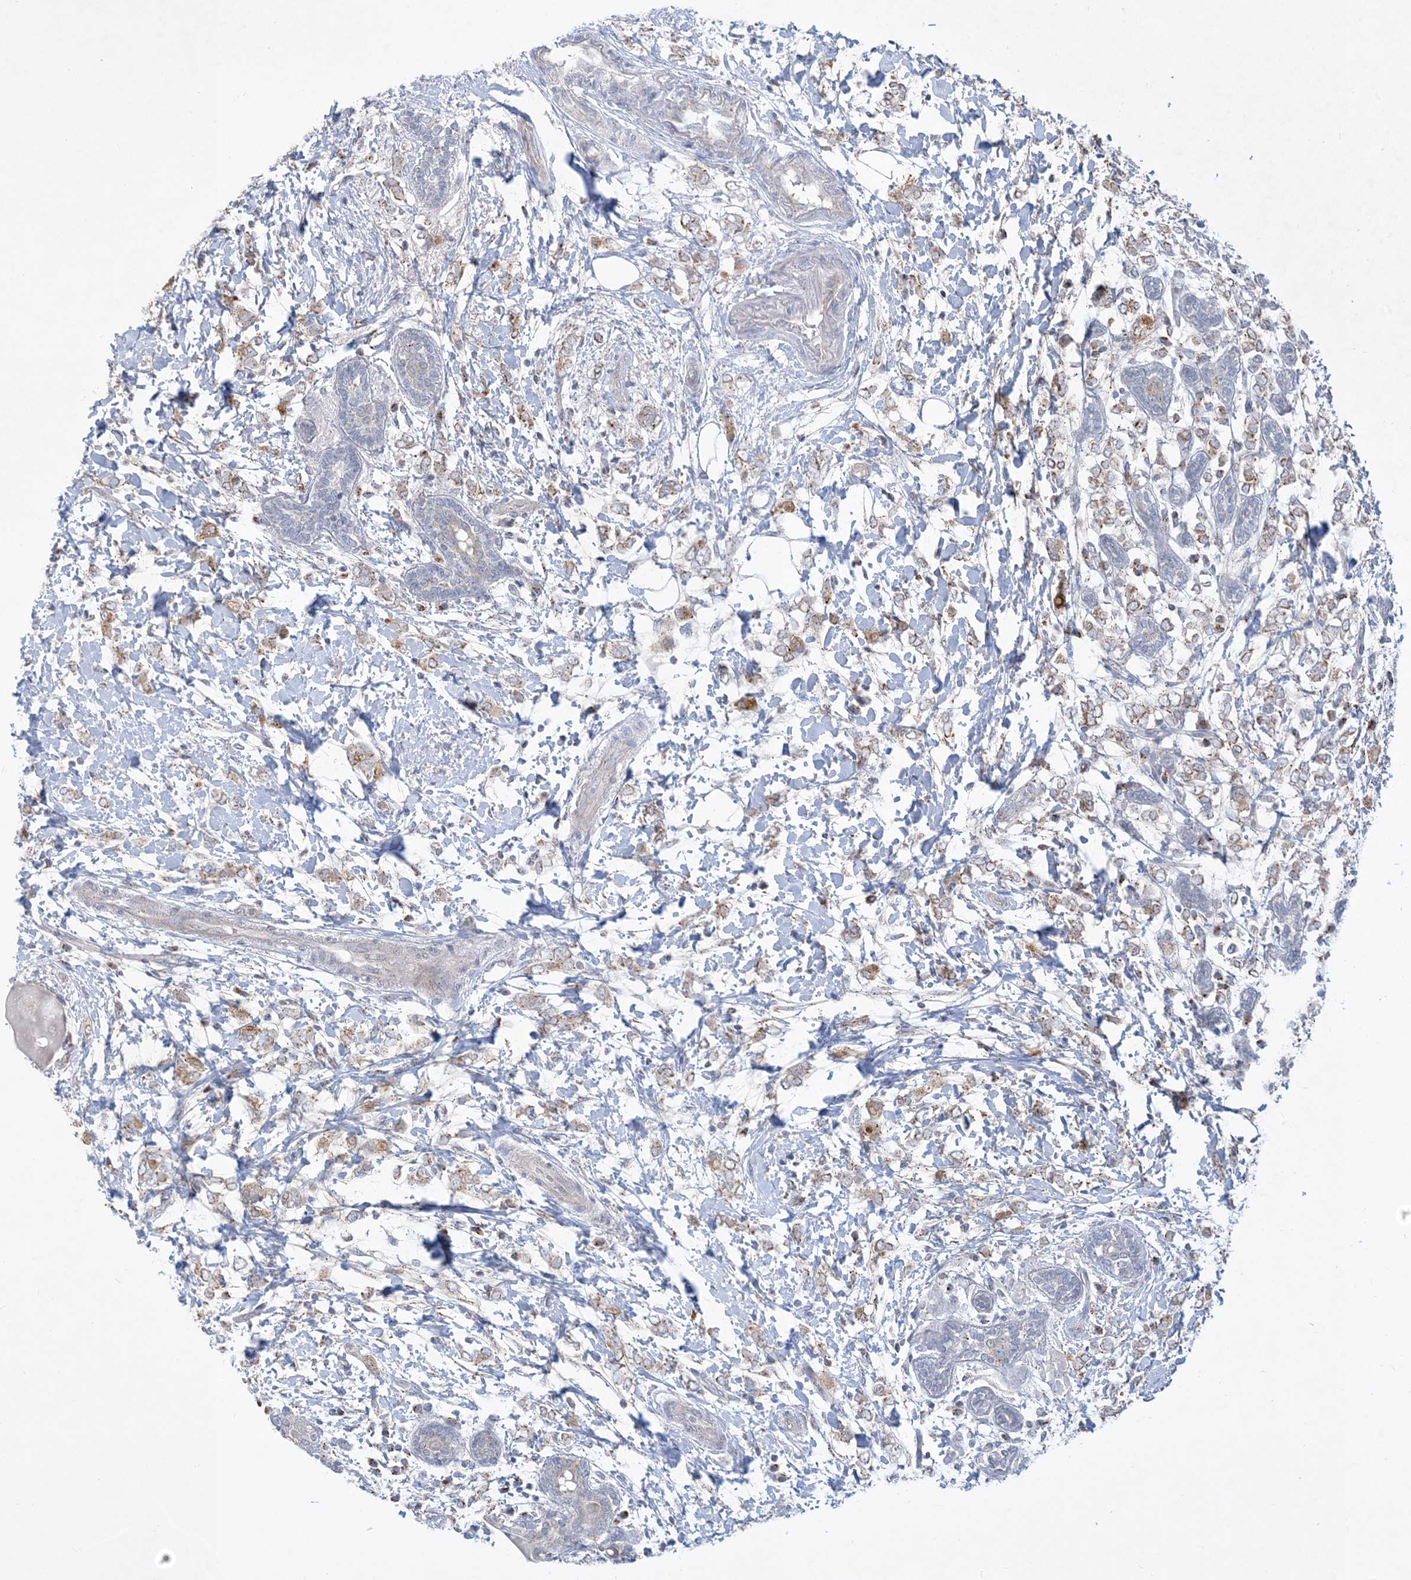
{"staining": {"intensity": "moderate", "quantity": ">75%", "location": "cytoplasmic/membranous"}, "tissue": "breast cancer", "cell_type": "Tumor cells", "image_type": "cancer", "snomed": [{"axis": "morphology", "description": "Normal tissue, NOS"}, {"axis": "morphology", "description": "Lobular carcinoma"}, {"axis": "topography", "description": "Breast"}], "caption": "This is an image of immunohistochemistry (IHC) staining of breast lobular carcinoma, which shows moderate staining in the cytoplasmic/membranous of tumor cells.", "gene": "CCDC14", "patient": {"sex": "female", "age": 47}}